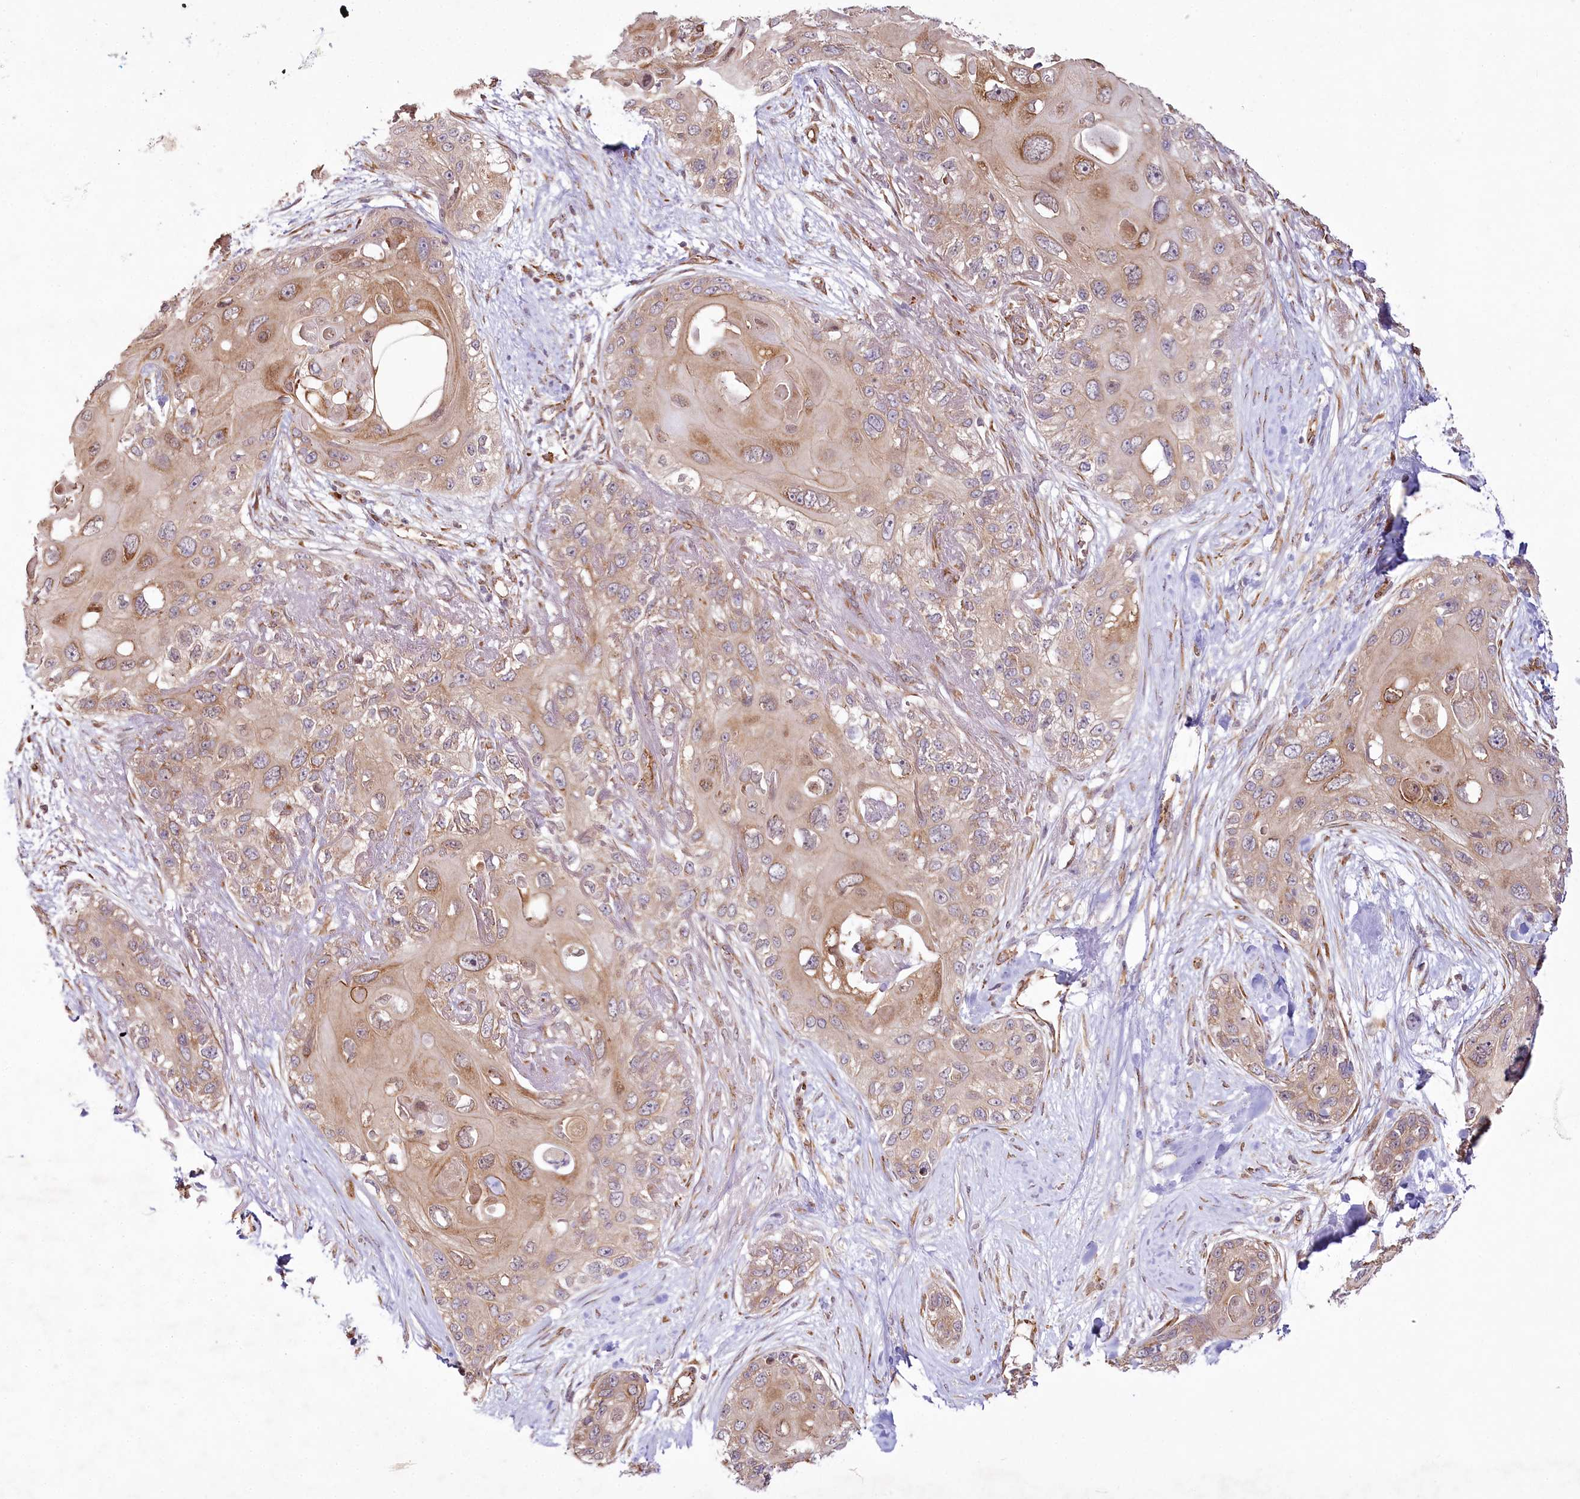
{"staining": {"intensity": "moderate", "quantity": "<25%", "location": "cytoplasmic/membranous"}, "tissue": "skin cancer", "cell_type": "Tumor cells", "image_type": "cancer", "snomed": [{"axis": "morphology", "description": "Normal tissue, NOS"}, {"axis": "morphology", "description": "Squamous cell carcinoma, NOS"}, {"axis": "topography", "description": "Skin"}], "caption": "High-power microscopy captured an IHC photomicrograph of squamous cell carcinoma (skin), revealing moderate cytoplasmic/membranous staining in approximately <25% of tumor cells.", "gene": "ALKBH8", "patient": {"sex": "male", "age": 72}}